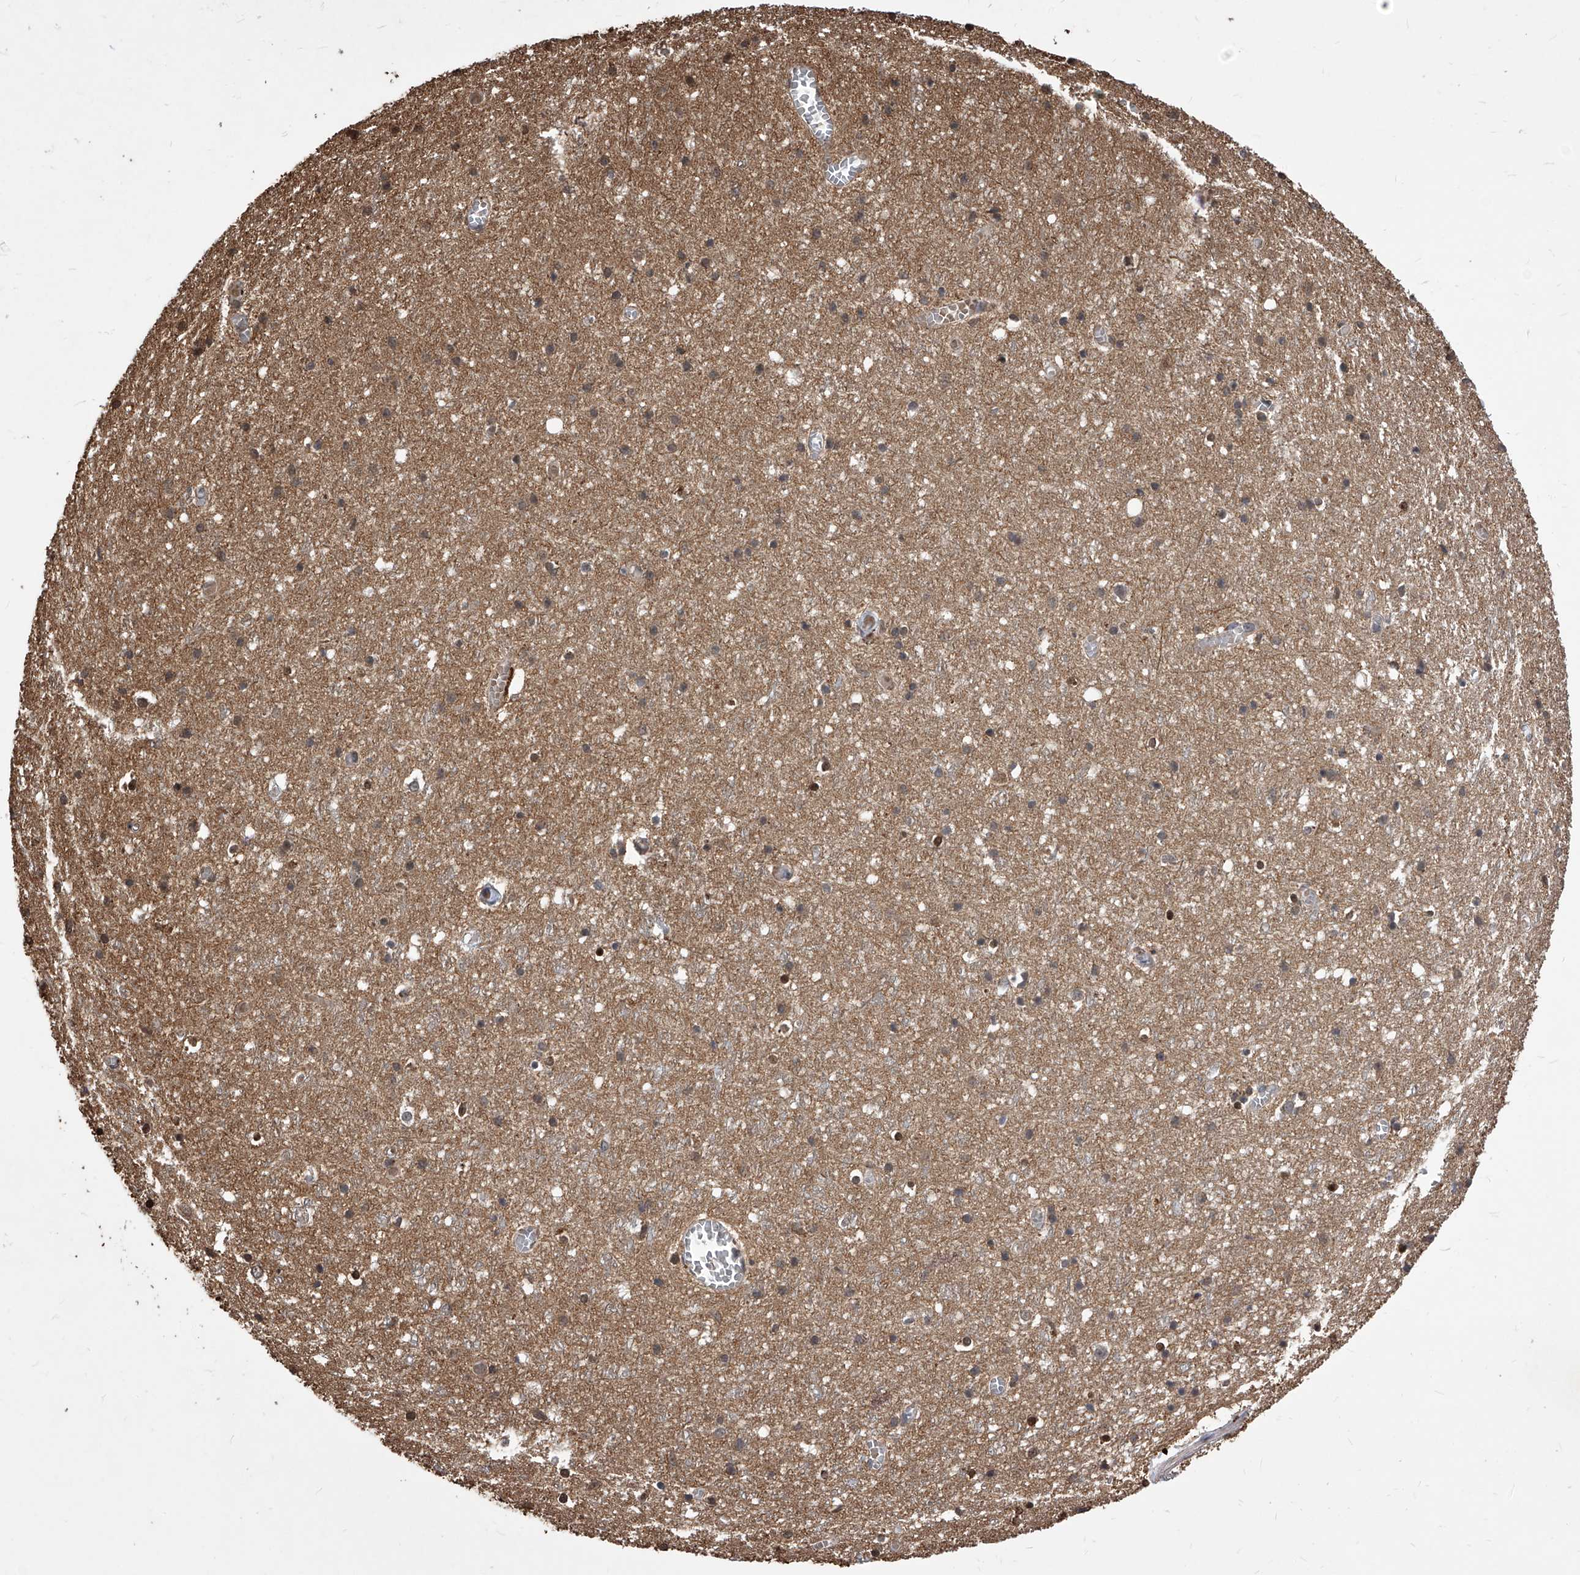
{"staining": {"intensity": "weak", "quantity": ">75%", "location": "cytoplasmic/membranous"}, "tissue": "cerebral cortex", "cell_type": "Endothelial cells", "image_type": "normal", "snomed": [{"axis": "morphology", "description": "Normal tissue, NOS"}, {"axis": "topography", "description": "Cerebral cortex"}], "caption": "Cerebral cortex stained with immunohistochemistry reveals weak cytoplasmic/membranous staining in about >75% of endothelial cells. (Brightfield microscopy of DAB IHC at high magnification).", "gene": "ID1", "patient": {"sex": "female", "age": 64}}